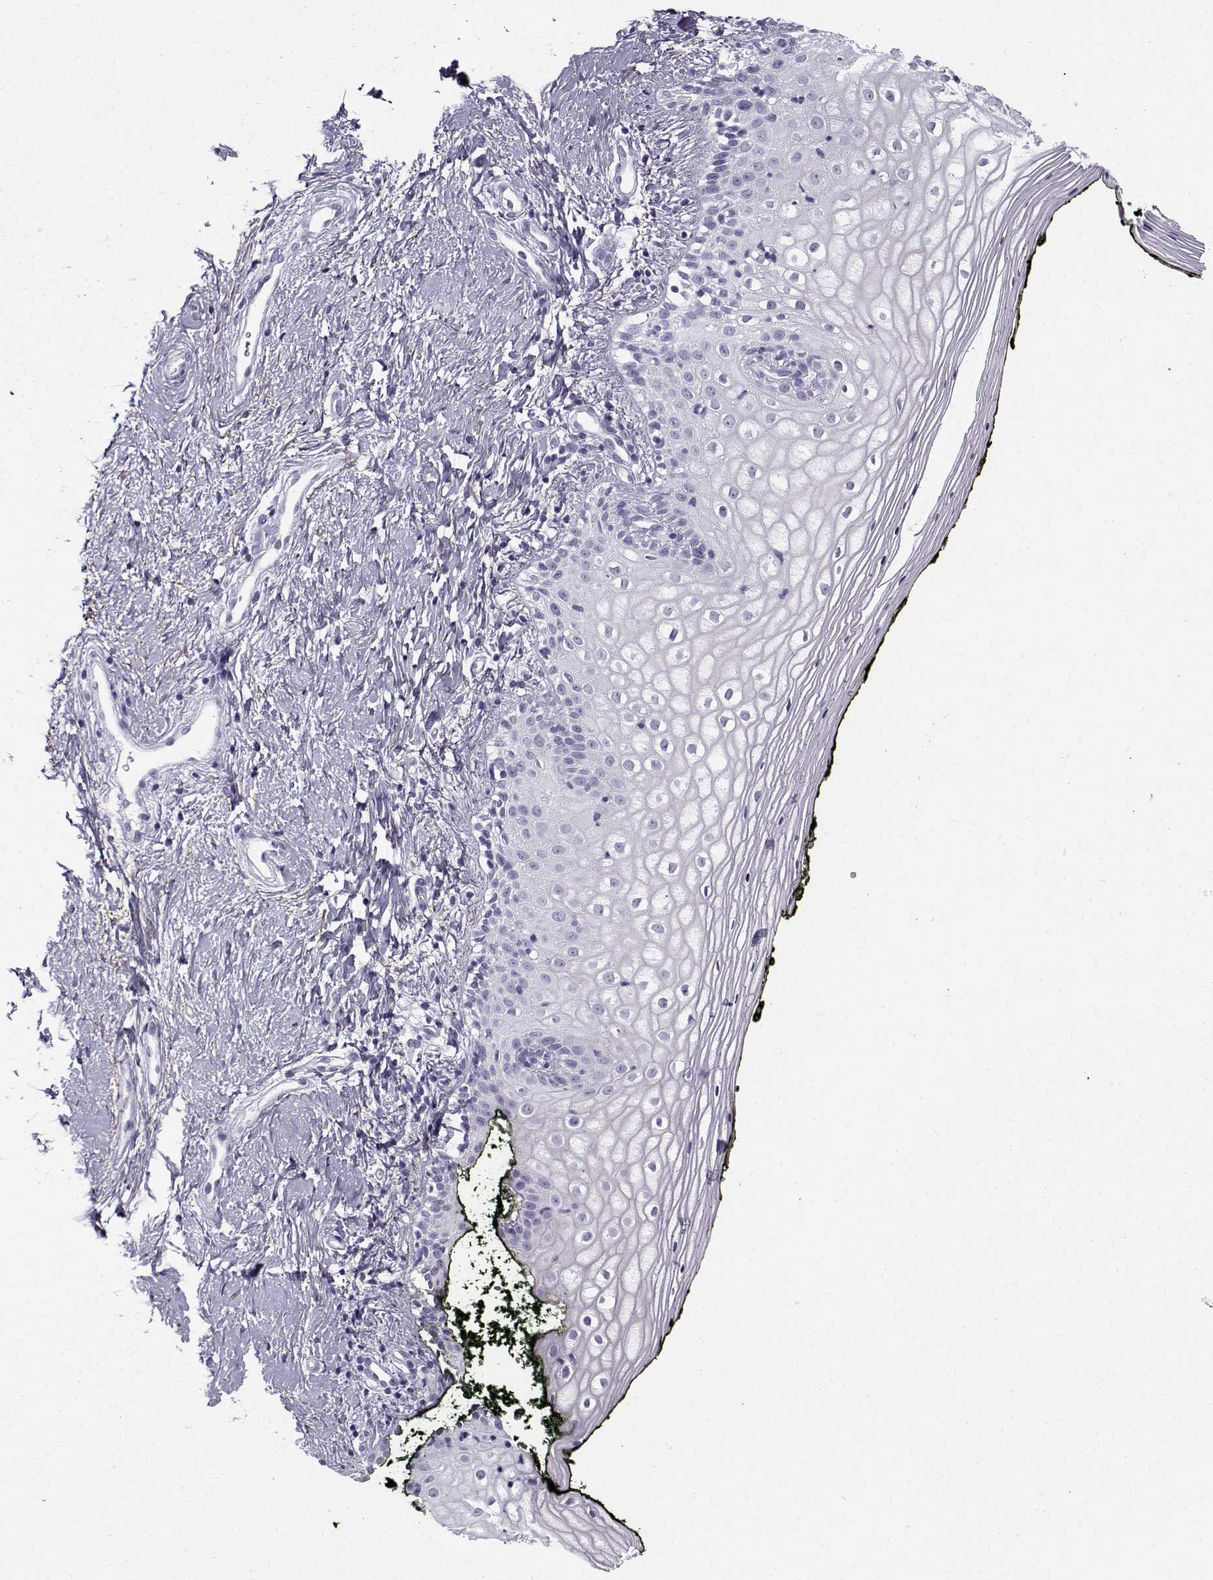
{"staining": {"intensity": "negative", "quantity": "none", "location": "none"}, "tissue": "vagina", "cell_type": "Squamous epithelial cells", "image_type": "normal", "snomed": [{"axis": "morphology", "description": "Normal tissue, NOS"}, {"axis": "topography", "description": "Vagina"}], "caption": "Vagina stained for a protein using IHC demonstrates no positivity squamous epithelial cells.", "gene": "GTSF1L", "patient": {"sex": "female", "age": 47}}